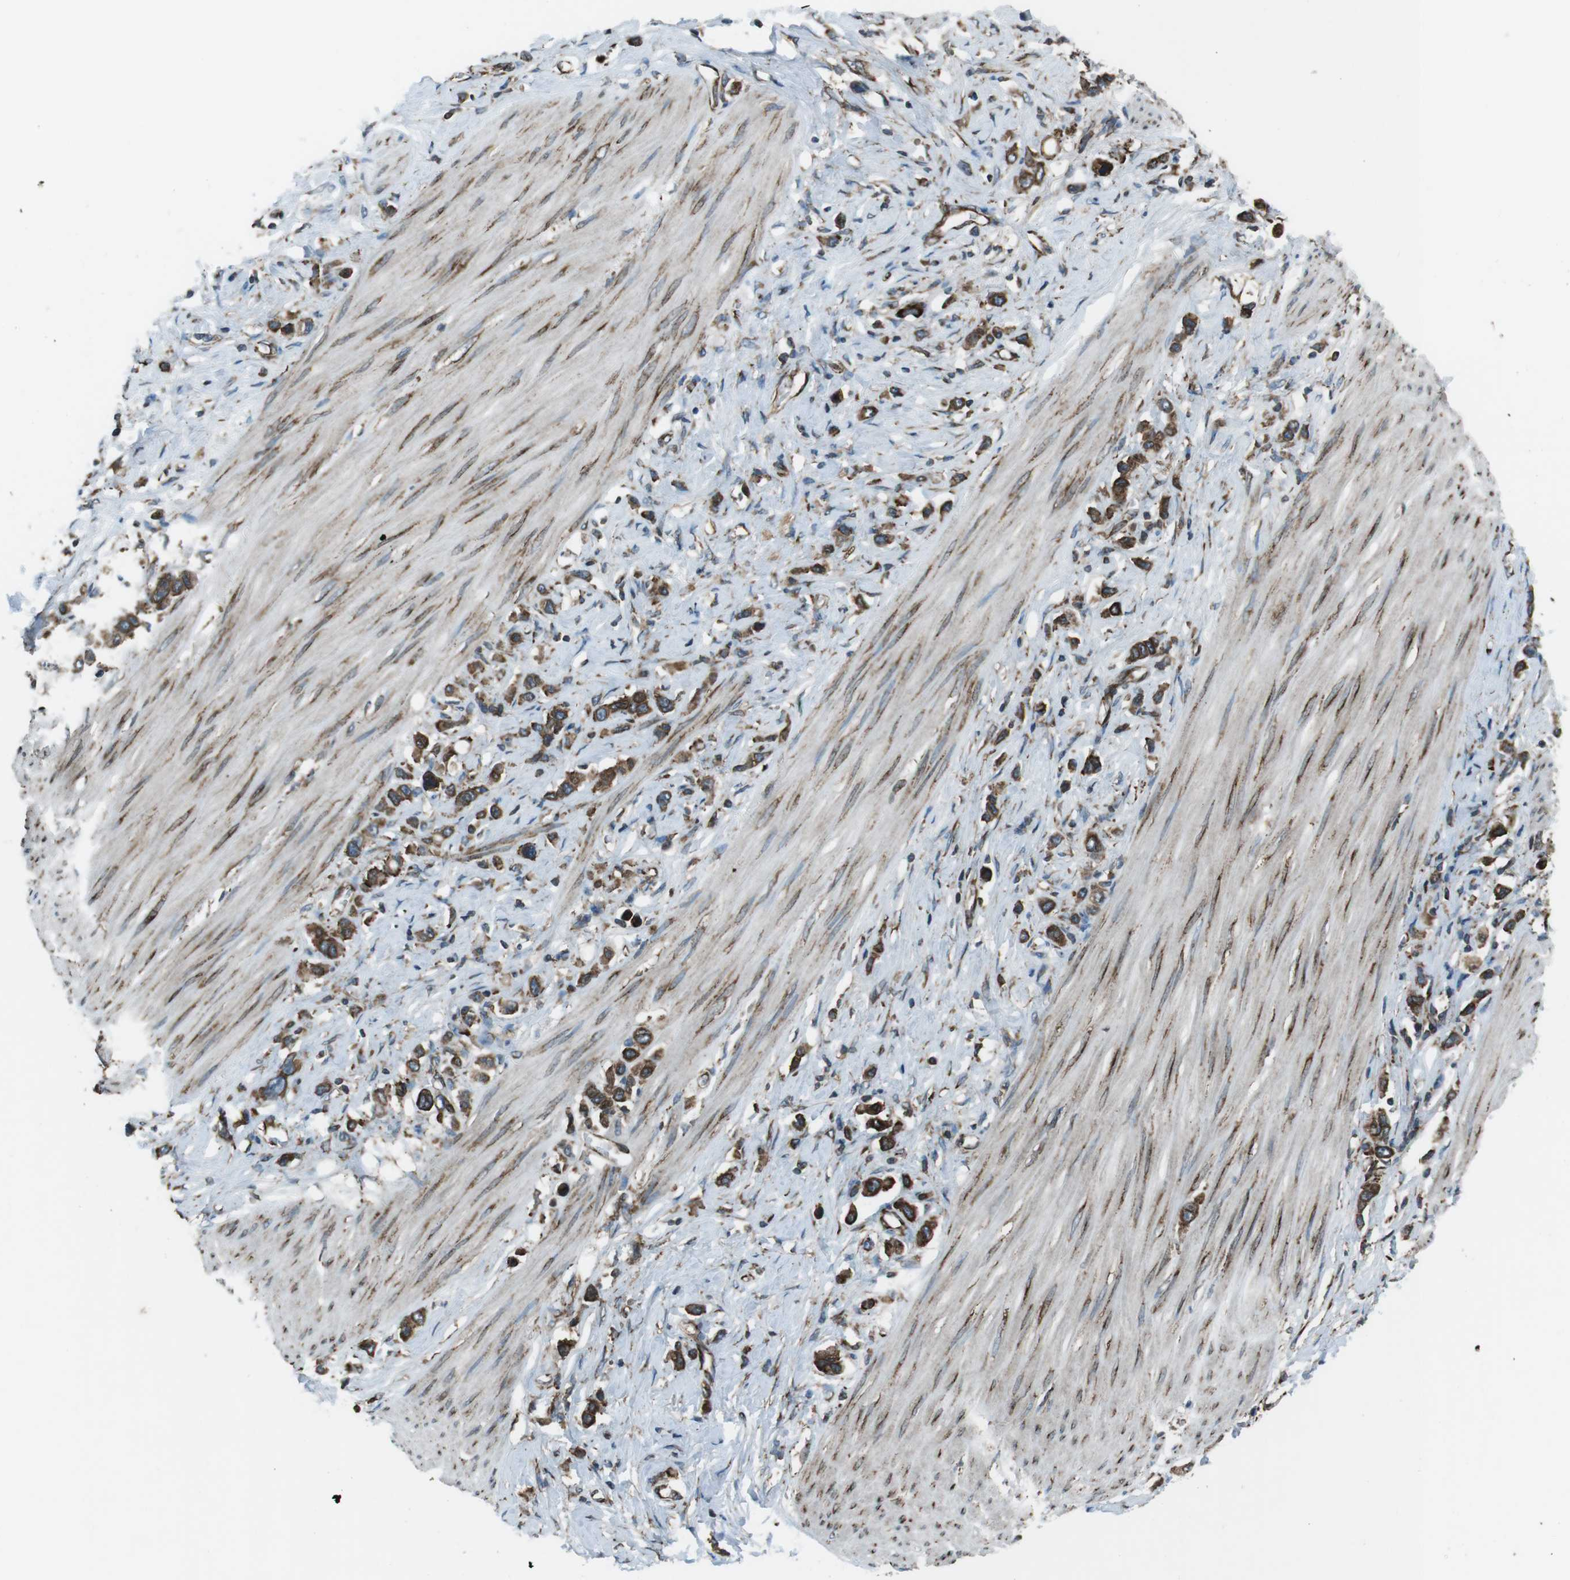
{"staining": {"intensity": "moderate", "quantity": ">75%", "location": "cytoplasmic/membranous"}, "tissue": "stomach cancer", "cell_type": "Tumor cells", "image_type": "cancer", "snomed": [{"axis": "morphology", "description": "Adenocarcinoma, NOS"}, {"axis": "topography", "description": "Stomach"}], "caption": "Stomach cancer (adenocarcinoma) stained for a protein (brown) shows moderate cytoplasmic/membranous positive expression in approximately >75% of tumor cells.", "gene": "KTN1", "patient": {"sex": "female", "age": 65}}